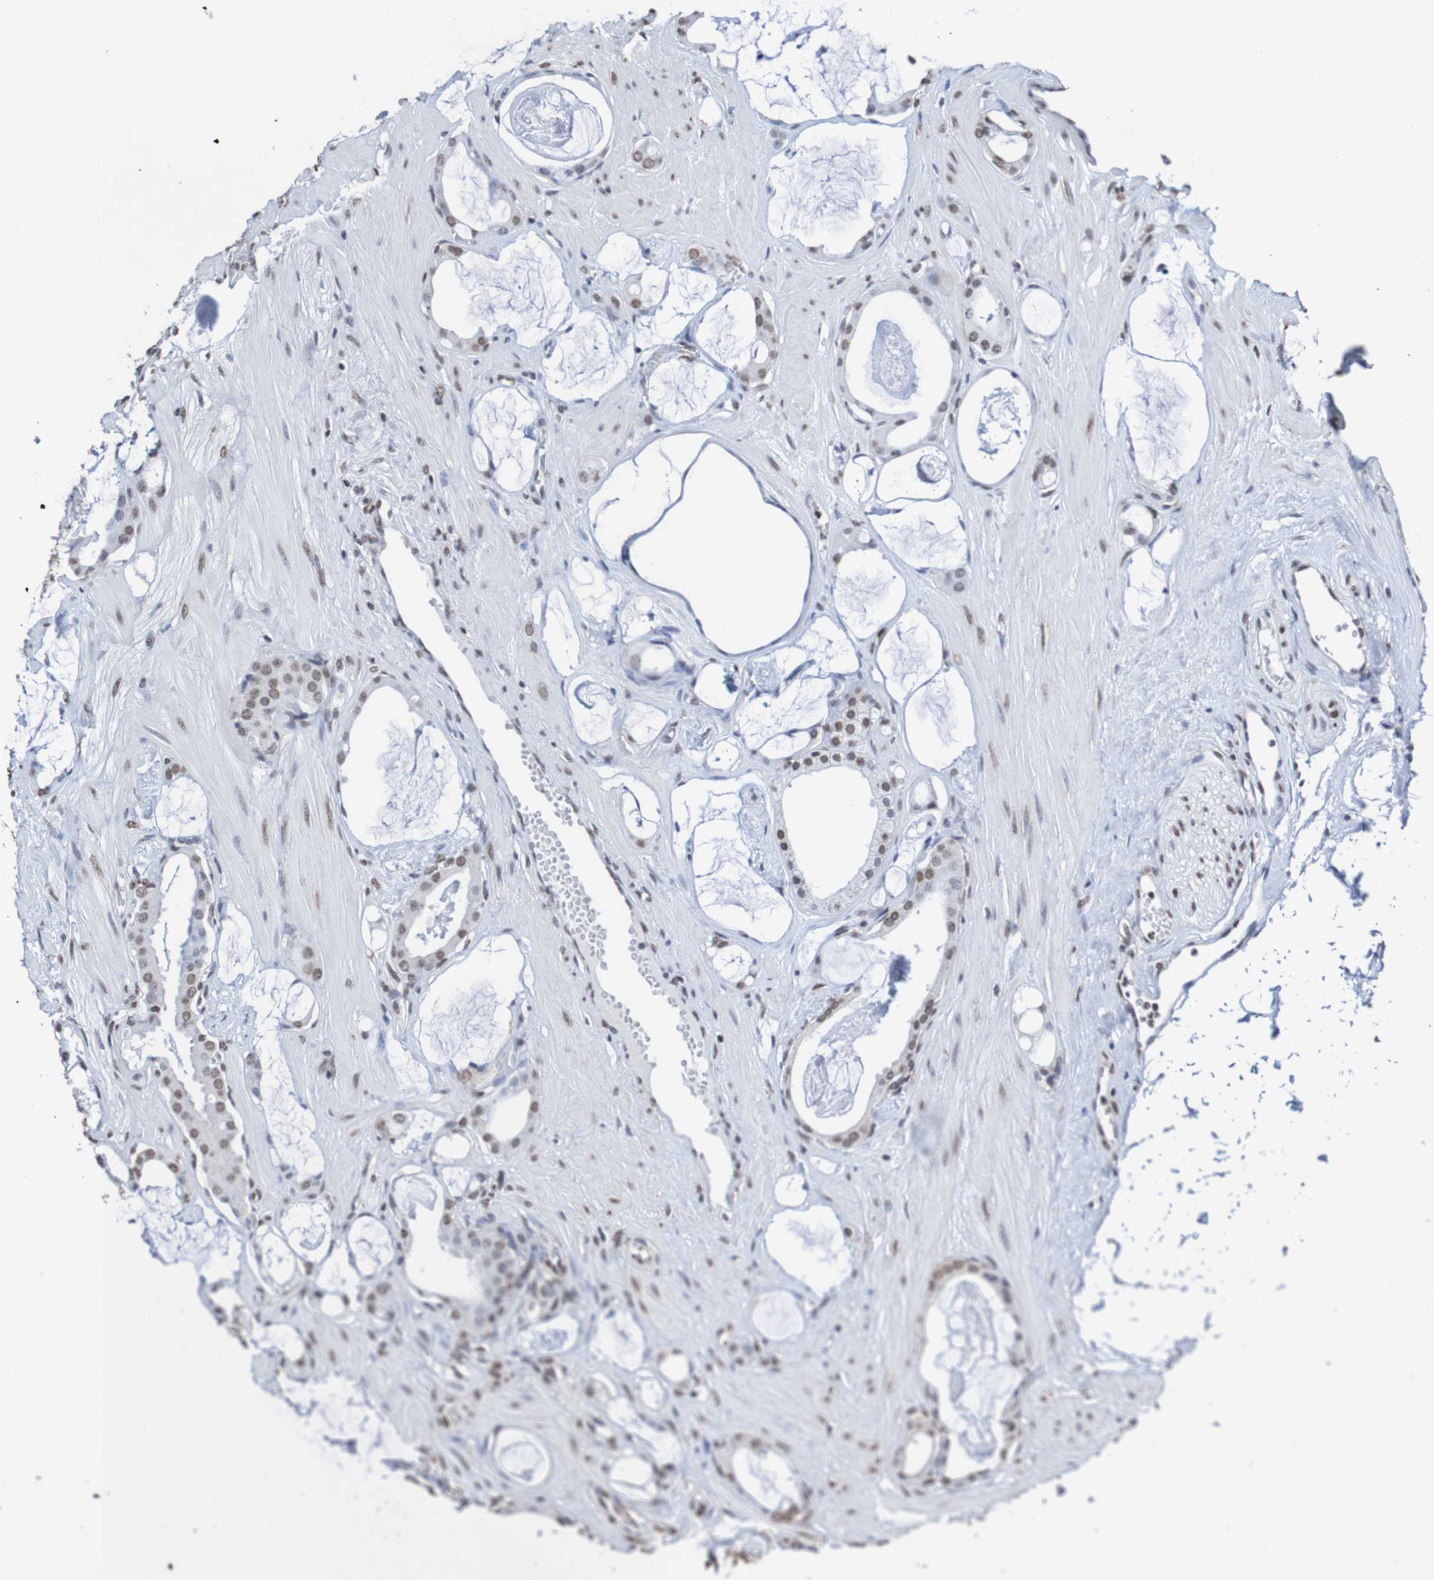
{"staining": {"intensity": "moderate", "quantity": "25%-75%", "location": "nuclear"}, "tissue": "prostate cancer", "cell_type": "Tumor cells", "image_type": "cancer", "snomed": [{"axis": "morphology", "description": "Adenocarcinoma, Low grade"}, {"axis": "topography", "description": "Prostate"}], "caption": "Prostate cancer (adenocarcinoma (low-grade)) stained for a protein (brown) displays moderate nuclear positive expression in about 25%-75% of tumor cells.", "gene": "GFI1", "patient": {"sex": "male", "age": 53}}